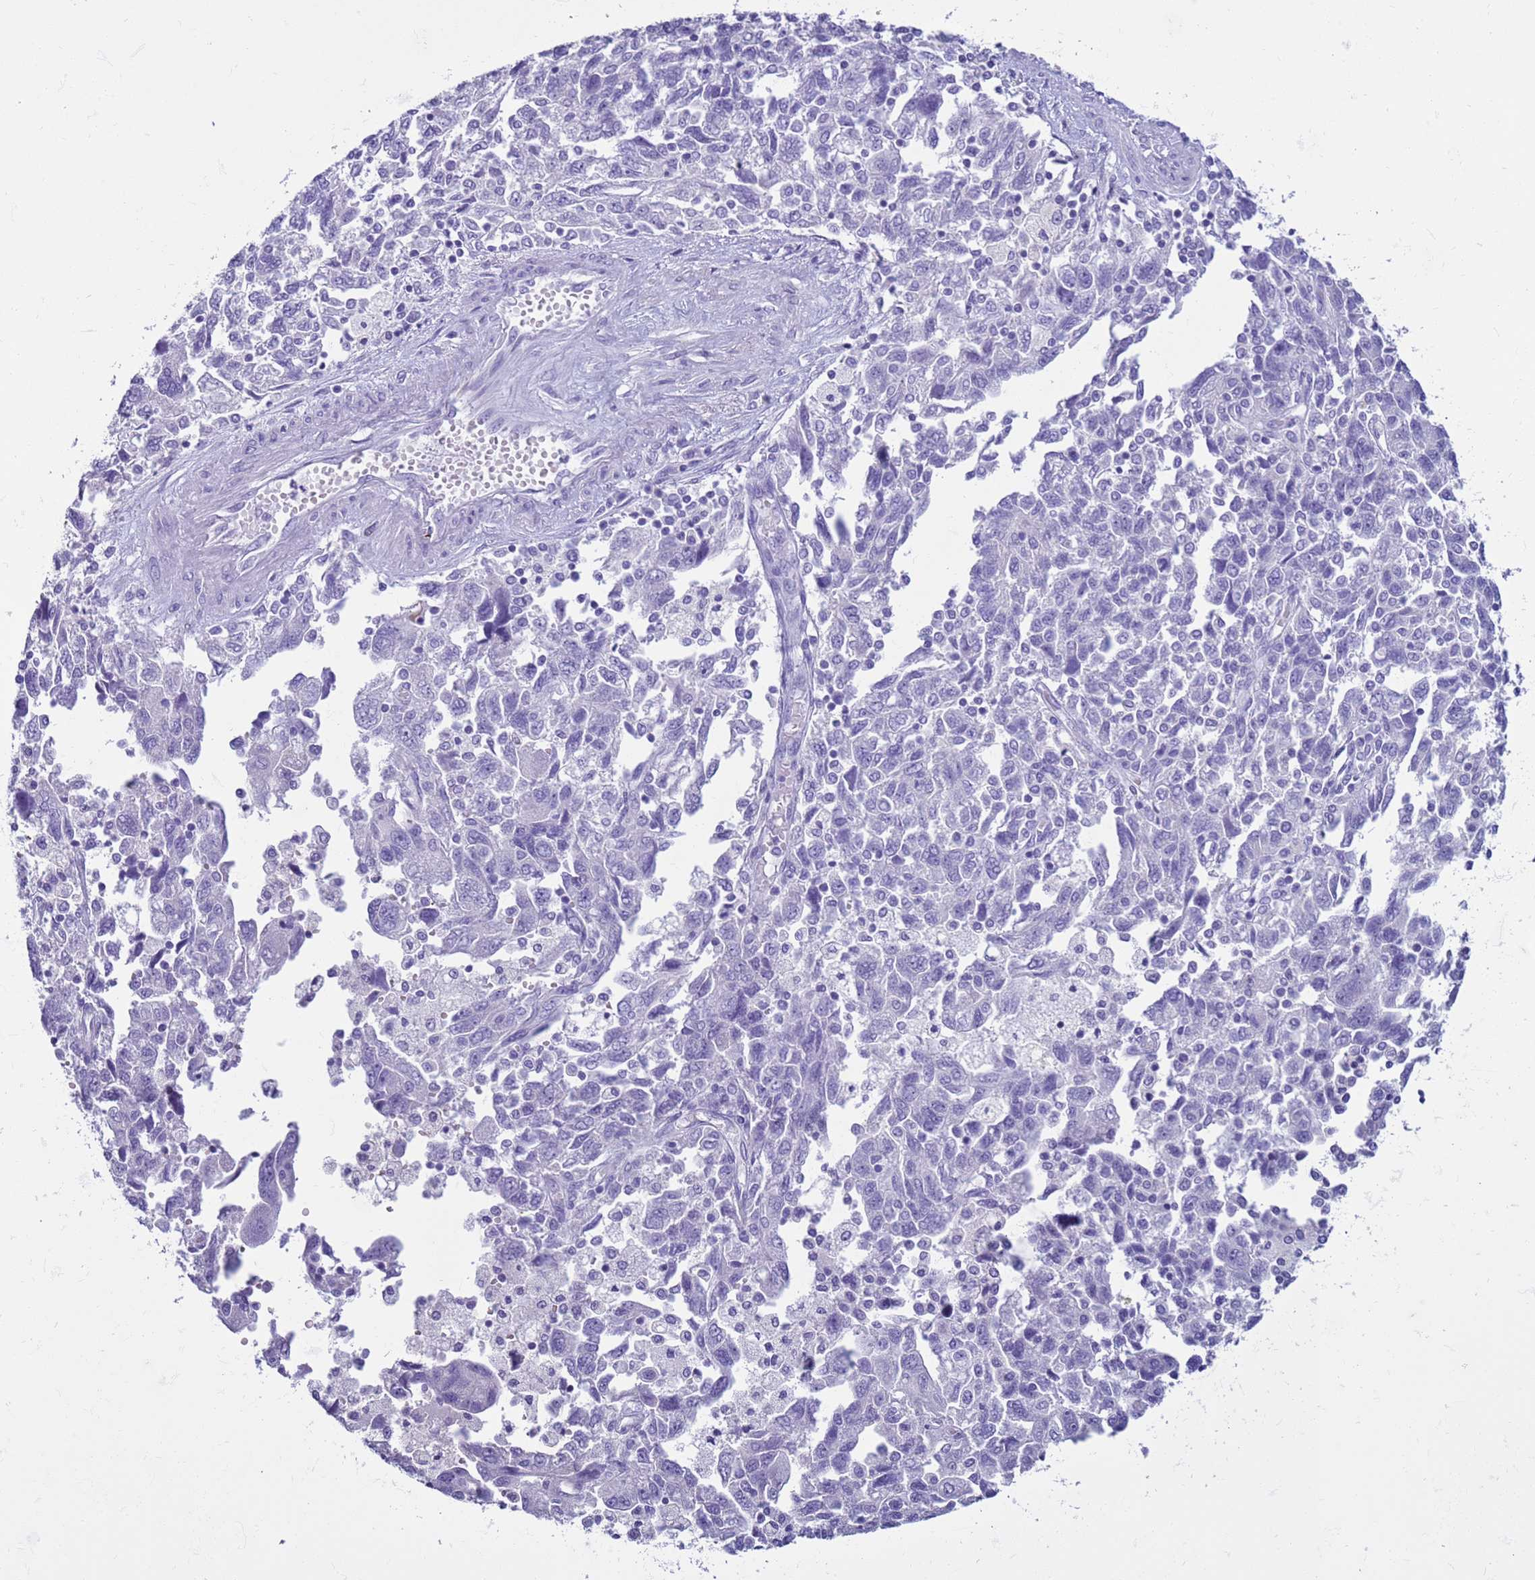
{"staining": {"intensity": "negative", "quantity": "none", "location": "none"}, "tissue": "ovarian cancer", "cell_type": "Tumor cells", "image_type": "cancer", "snomed": [{"axis": "morphology", "description": "Carcinoma, NOS"}, {"axis": "morphology", "description": "Cystadenocarcinoma, serous, NOS"}, {"axis": "topography", "description": "Ovary"}], "caption": "An immunohistochemistry micrograph of ovarian cancer (carcinoma) is shown. There is no staining in tumor cells of ovarian cancer (carcinoma).", "gene": "CST4", "patient": {"sex": "female", "age": 69}}